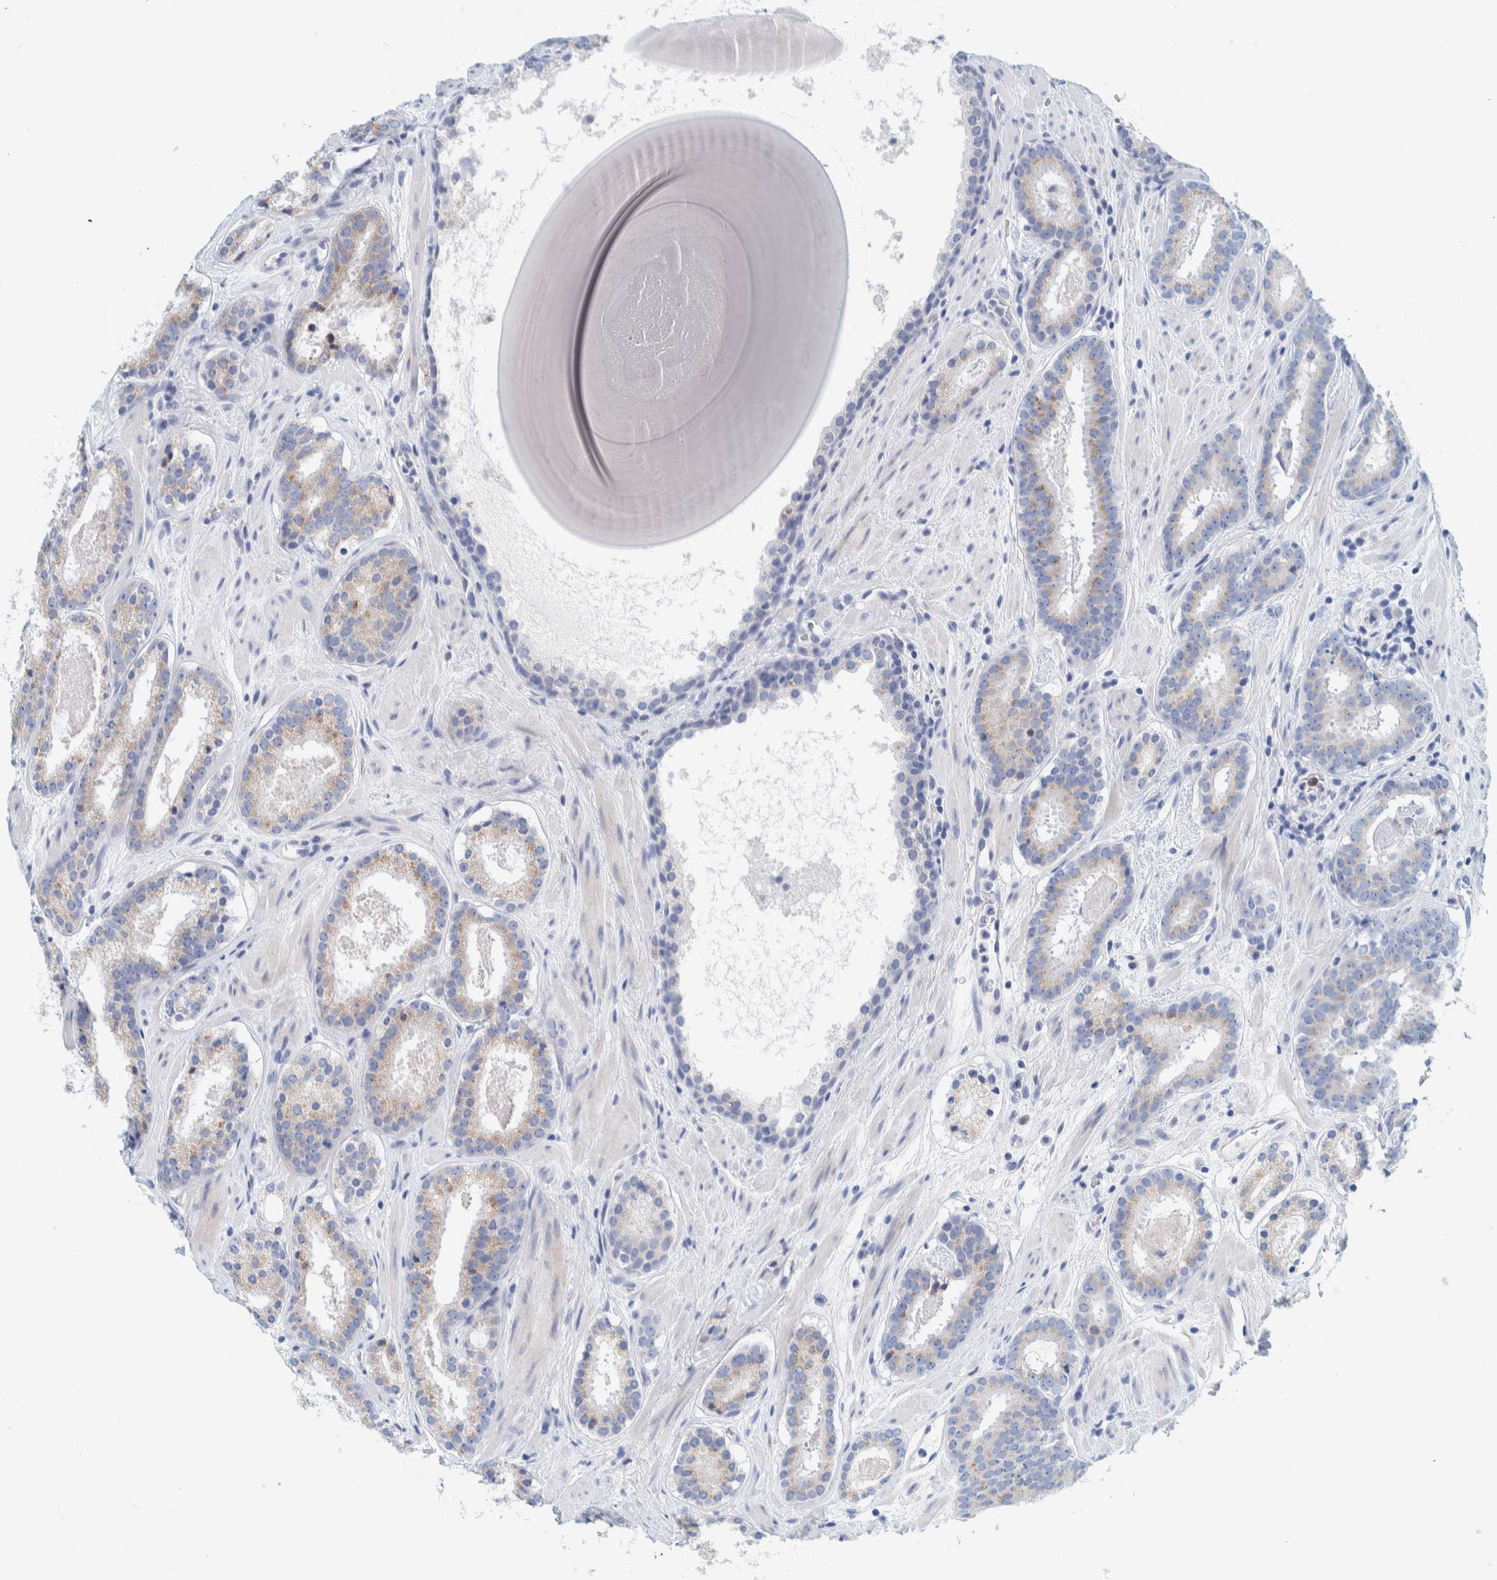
{"staining": {"intensity": "weak", "quantity": "<25%", "location": "cytoplasmic/membranous"}, "tissue": "prostate cancer", "cell_type": "Tumor cells", "image_type": "cancer", "snomed": [{"axis": "morphology", "description": "Adenocarcinoma, Low grade"}, {"axis": "topography", "description": "Prostate"}], "caption": "A micrograph of prostate low-grade adenocarcinoma stained for a protein displays no brown staining in tumor cells.", "gene": "MOG", "patient": {"sex": "male", "age": 69}}